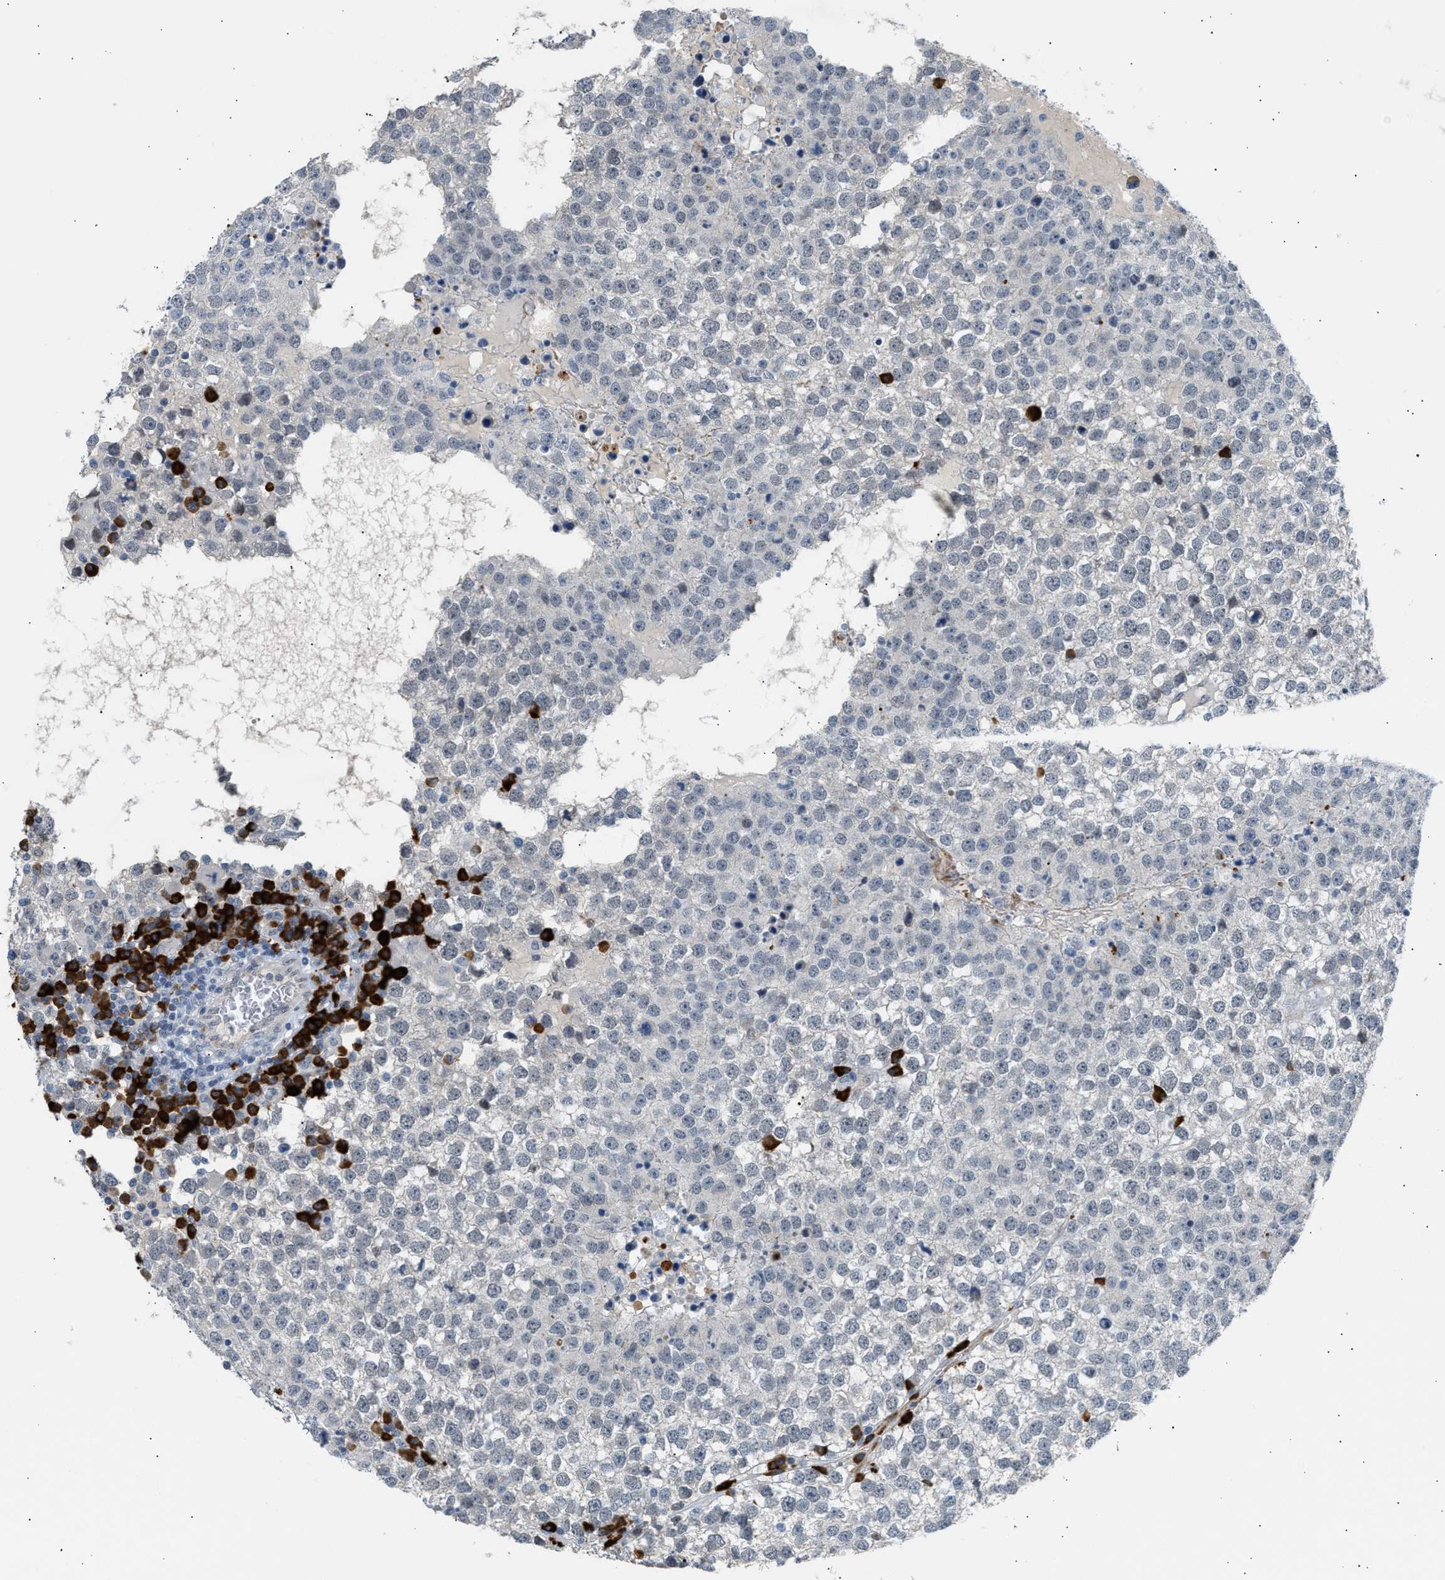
{"staining": {"intensity": "negative", "quantity": "none", "location": "none"}, "tissue": "testis cancer", "cell_type": "Tumor cells", "image_type": "cancer", "snomed": [{"axis": "morphology", "description": "Seminoma, NOS"}, {"axis": "topography", "description": "Testis"}], "caption": "The micrograph demonstrates no staining of tumor cells in testis cancer (seminoma).", "gene": "KCNC2", "patient": {"sex": "male", "age": 65}}